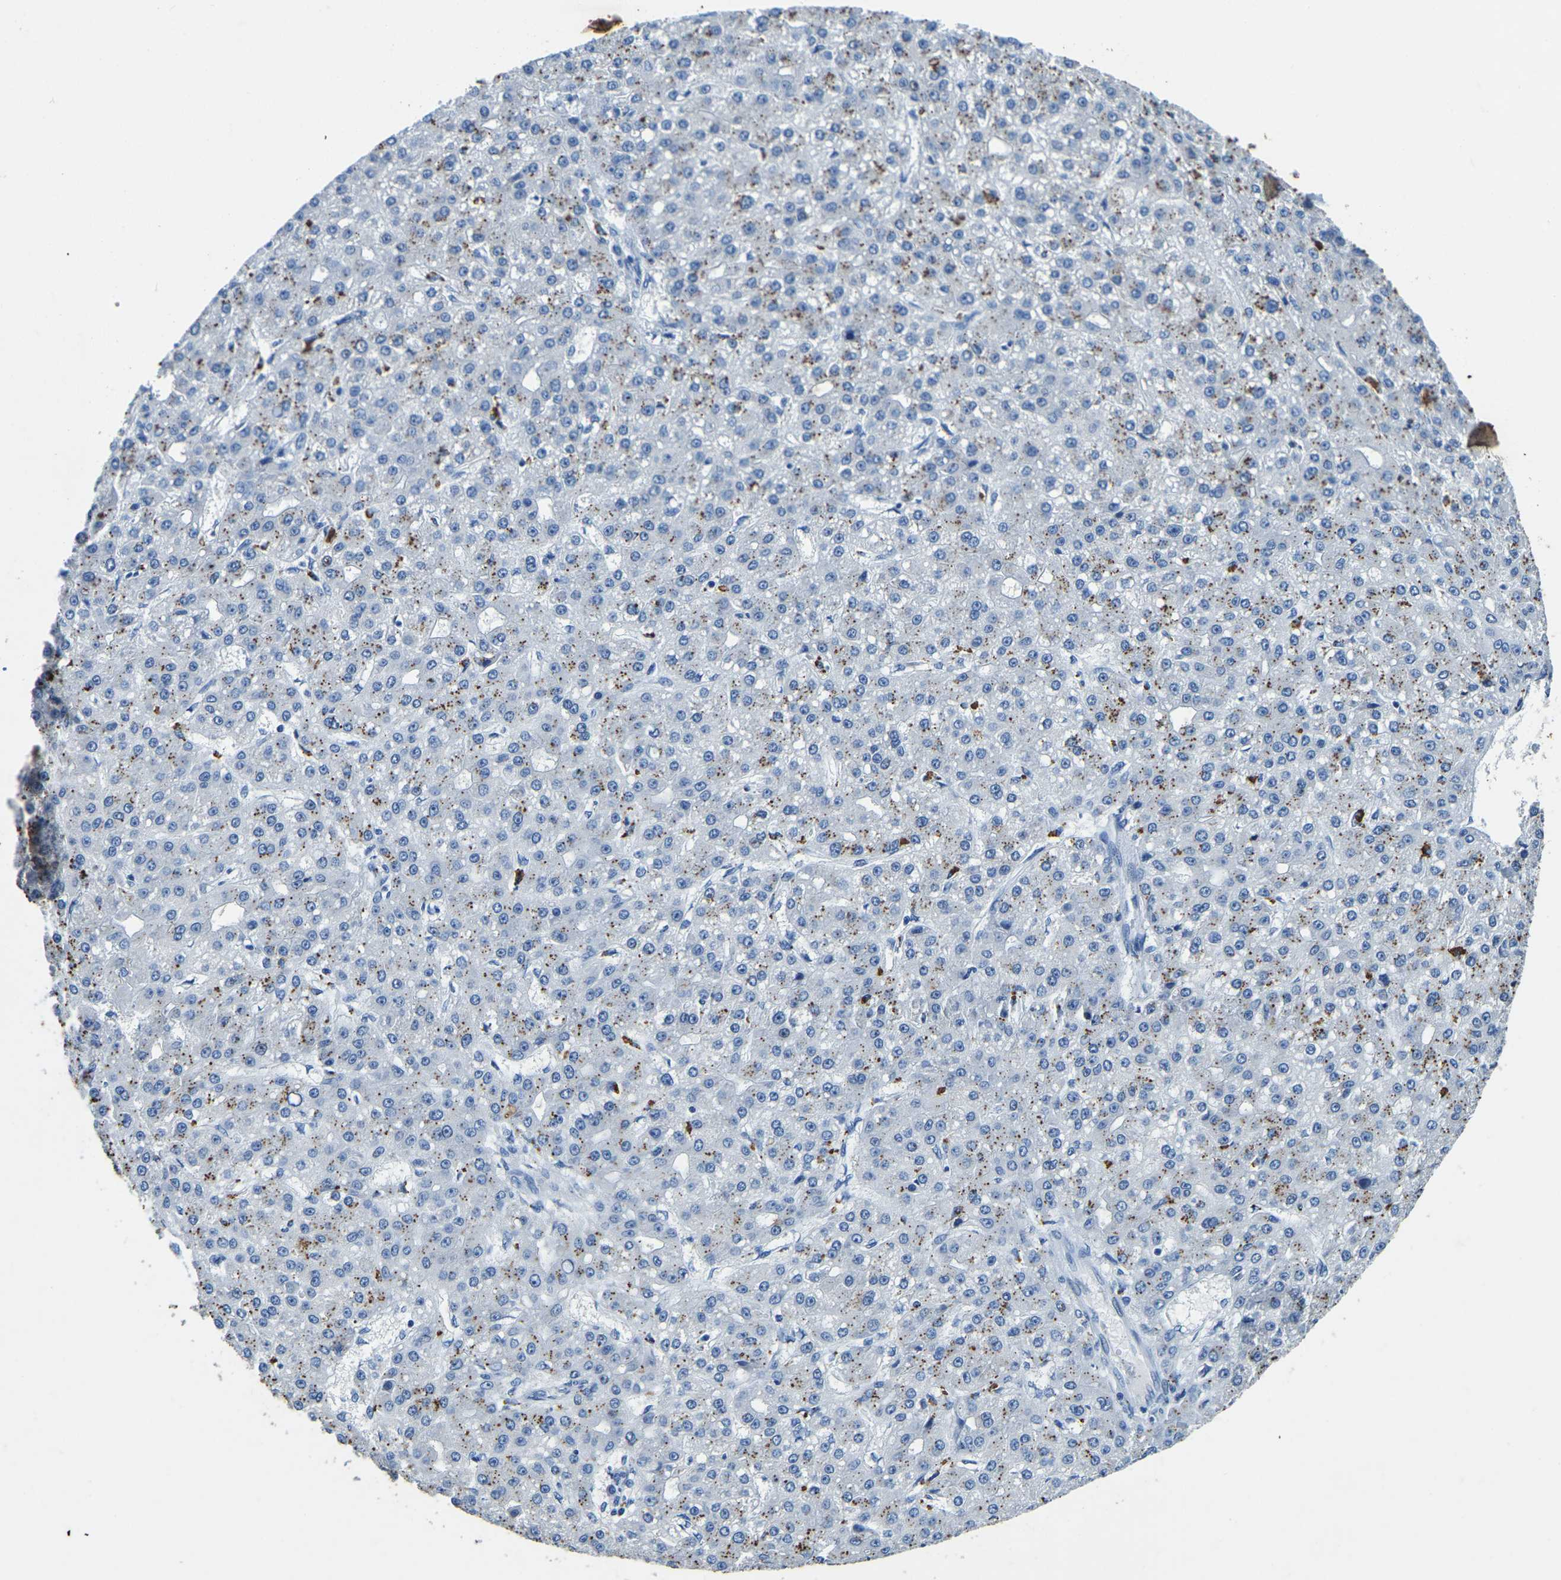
{"staining": {"intensity": "moderate", "quantity": ">75%", "location": "cytoplasmic/membranous"}, "tissue": "liver cancer", "cell_type": "Tumor cells", "image_type": "cancer", "snomed": [{"axis": "morphology", "description": "Carcinoma, Hepatocellular, NOS"}, {"axis": "topography", "description": "Liver"}], "caption": "Brown immunohistochemical staining in liver hepatocellular carcinoma demonstrates moderate cytoplasmic/membranous staining in approximately >75% of tumor cells.", "gene": "UBN2", "patient": {"sex": "male", "age": 67}}